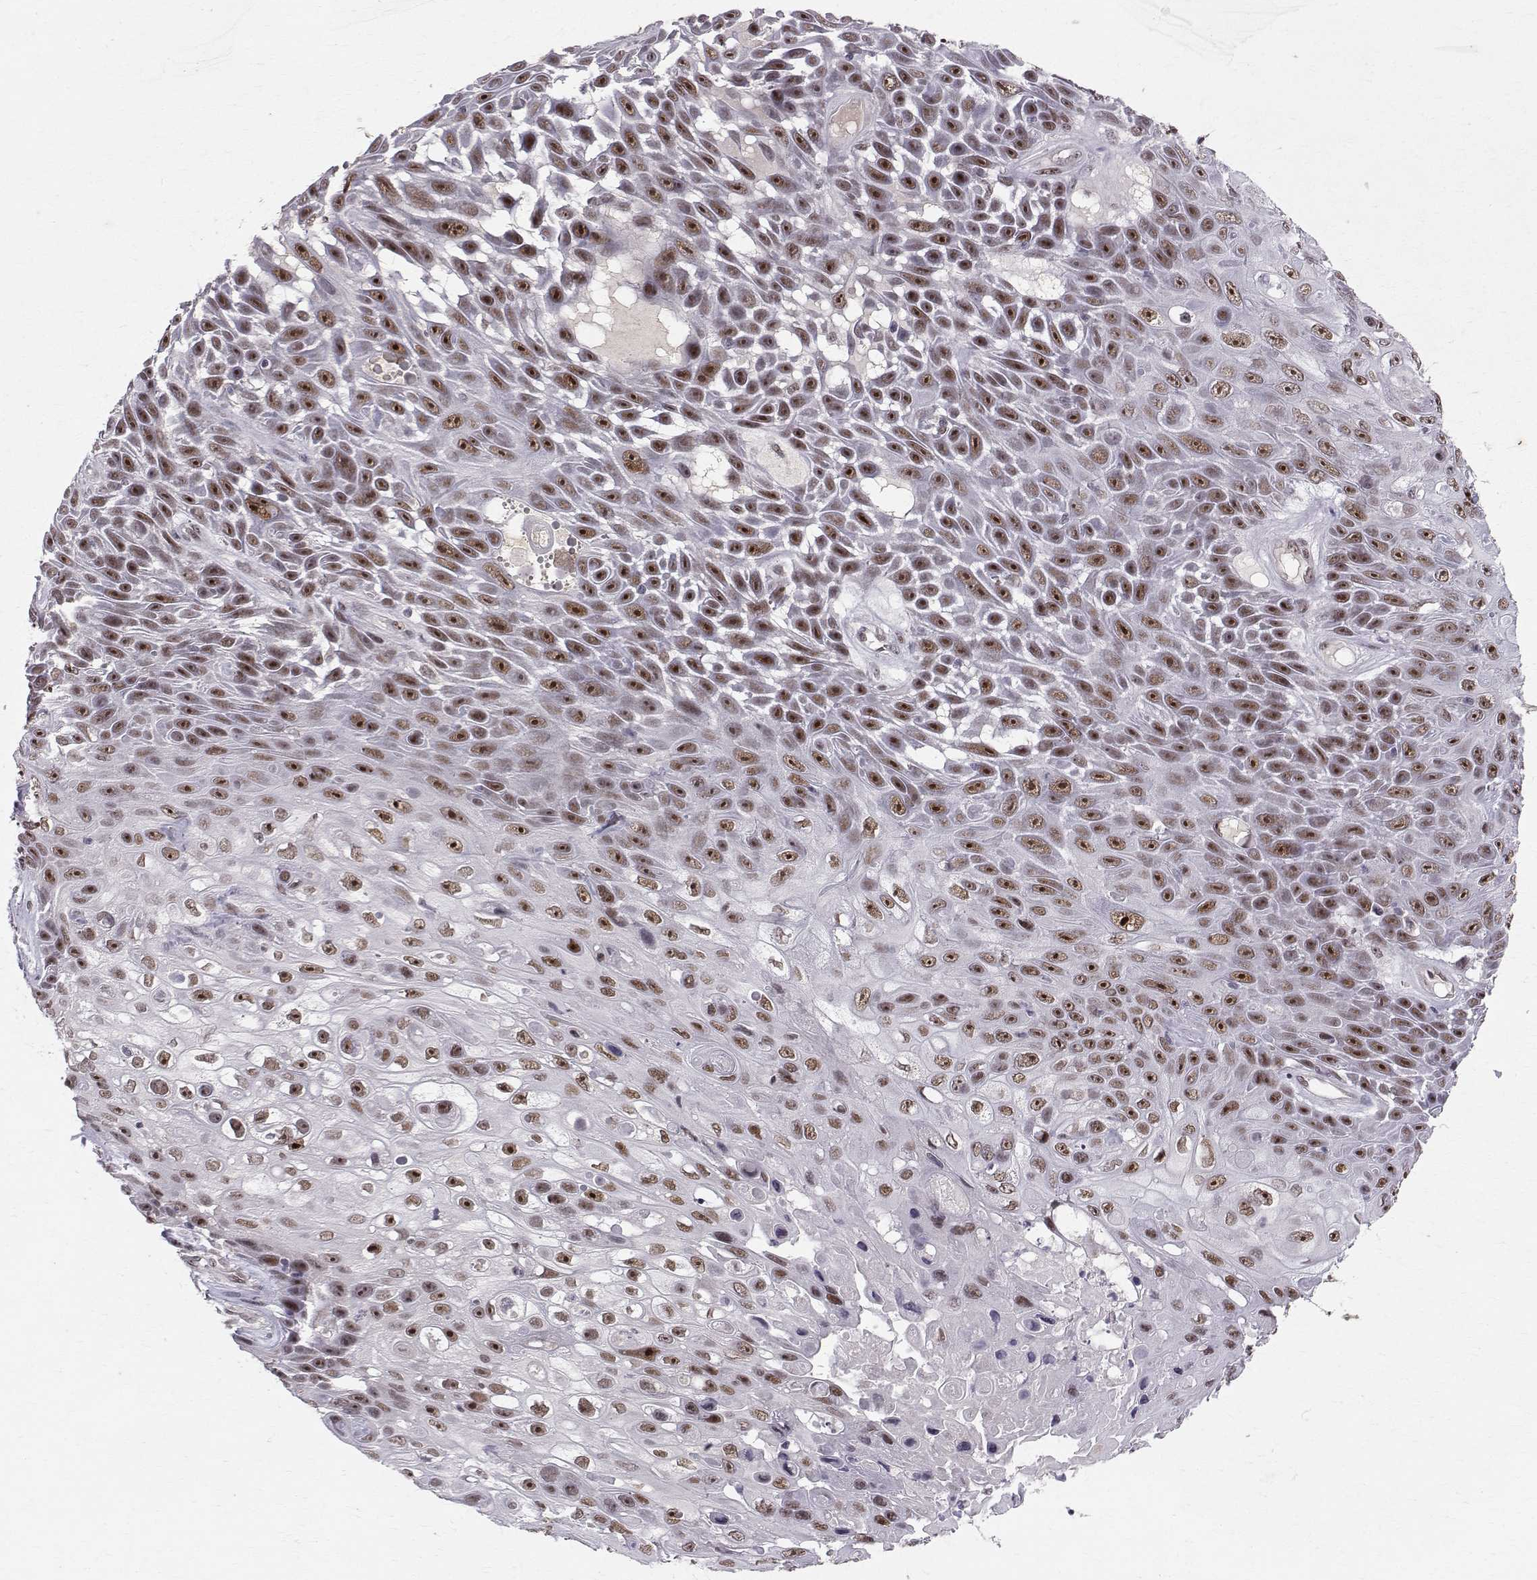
{"staining": {"intensity": "moderate", "quantity": ">75%", "location": "nuclear"}, "tissue": "skin cancer", "cell_type": "Tumor cells", "image_type": "cancer", "snomed": [{"axis": "morphology", "description": "Squamous cell carcinoma, NOS"}, {"axis": "topography", "description": "Skin"}], "caption": "Human skin cancer (squamous cell carcinoma) stained with a protein marker reveals moderate staining in tumor cells.", "gene": "RPP38", "patient": {"sex": "male", "age": 82}}